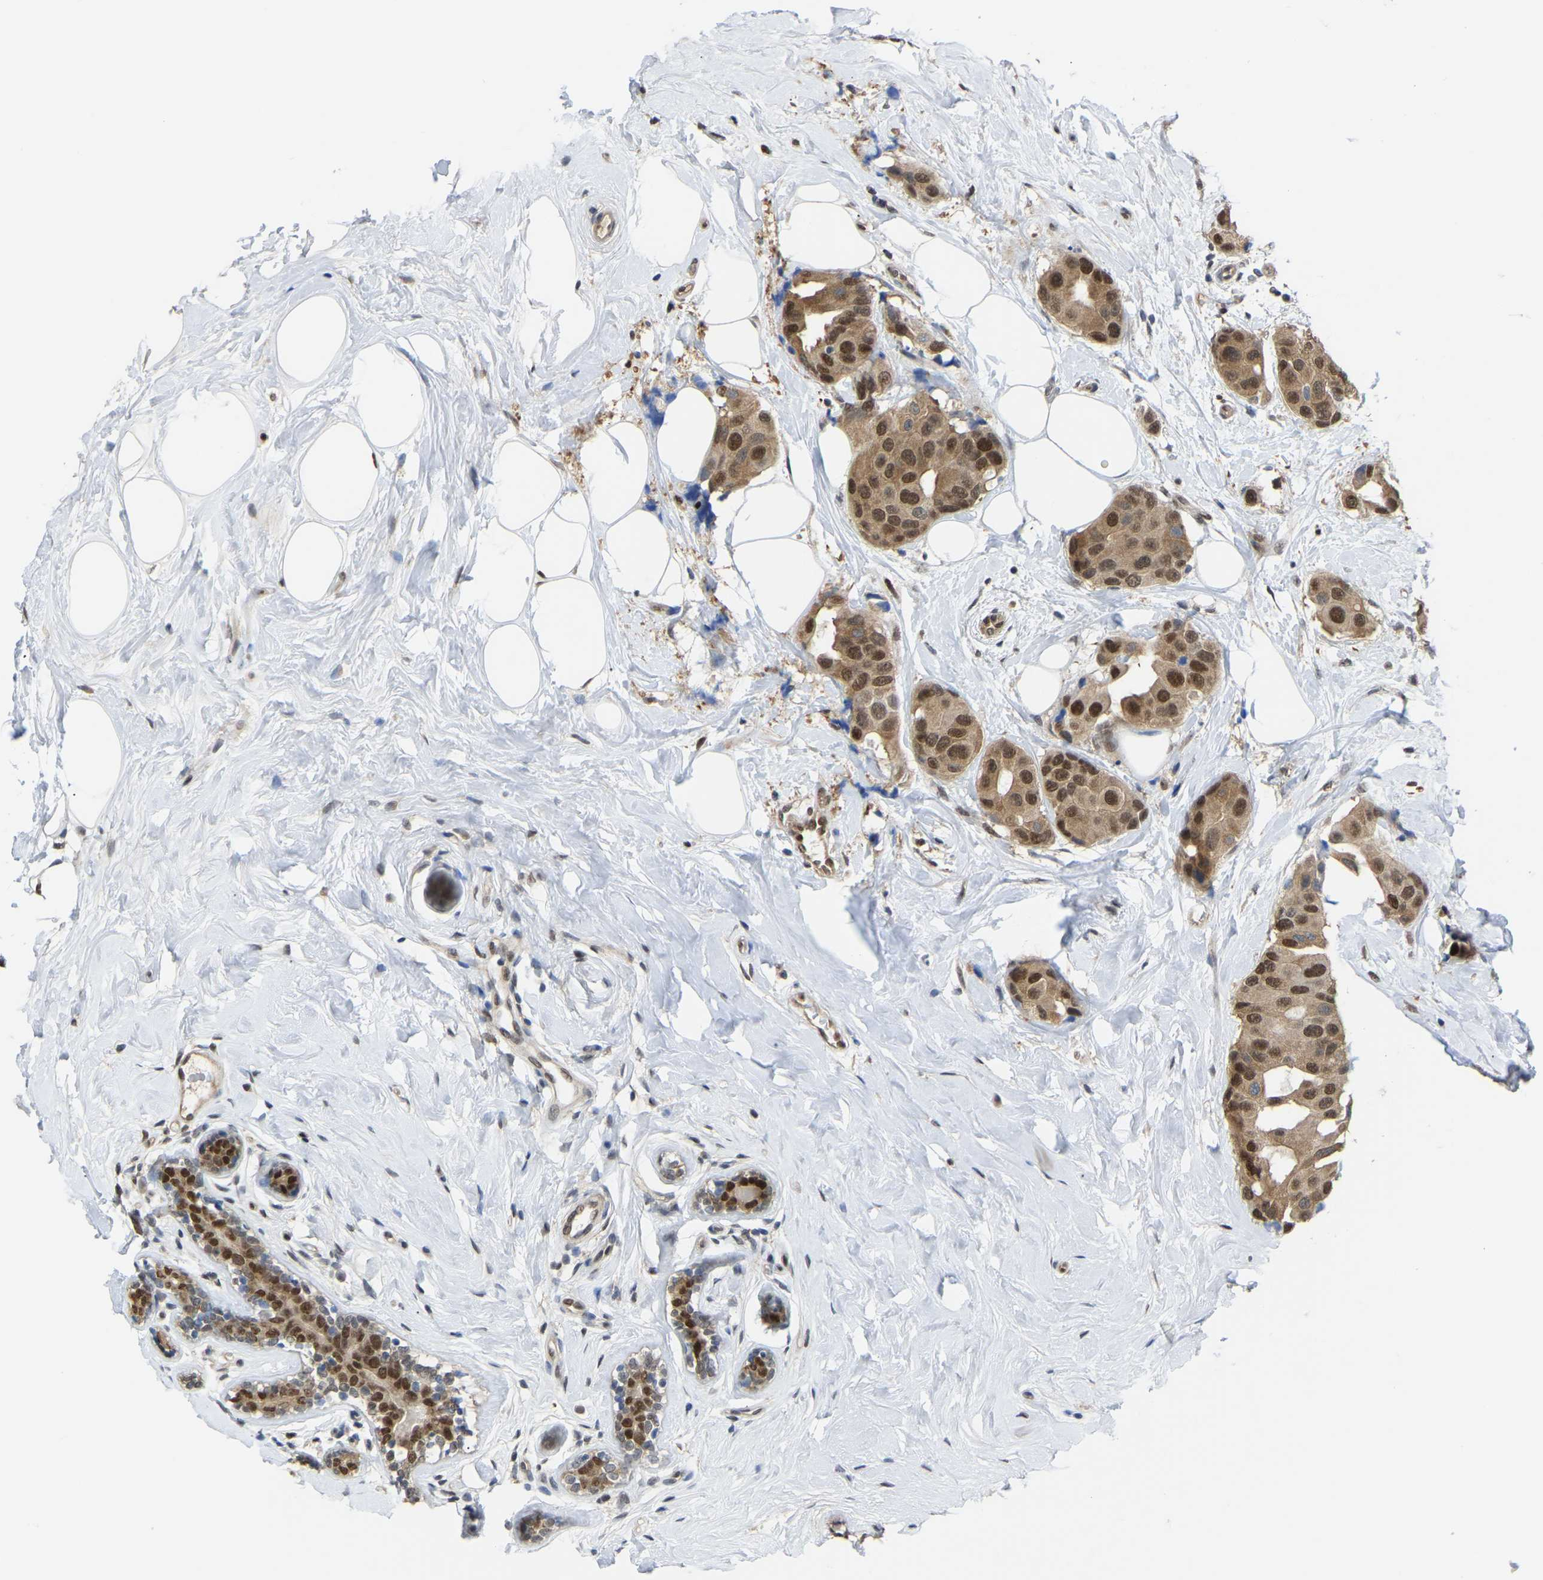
{"staining": {"intensity": "strong", "quantity": ">75%", "location": "cytoplasmic/membranous,nuclear"}, "tissue": "breast cancer", "cell_type": "Tumor cells", "image_type": "cancer", "snomed": [{"axis": "morphology", "description": "Normal tissue, NOS"}, {"axis": "morphology", "description": "Duct carcinoma"}, {"axis": "topography", "description": "Breast"}], "caption": "This micrograph demonstrates breast infiltrating ductal carcinoma stained with immunohistochemistry to label a protein in brown. The cytoplasmic/membranous and nuclear of tumor cells show strong positivity for the protein. Nuclei are counter-stained blue.", "gene": "KLRG2", "patient": {"sex": "female", "age": 39}}